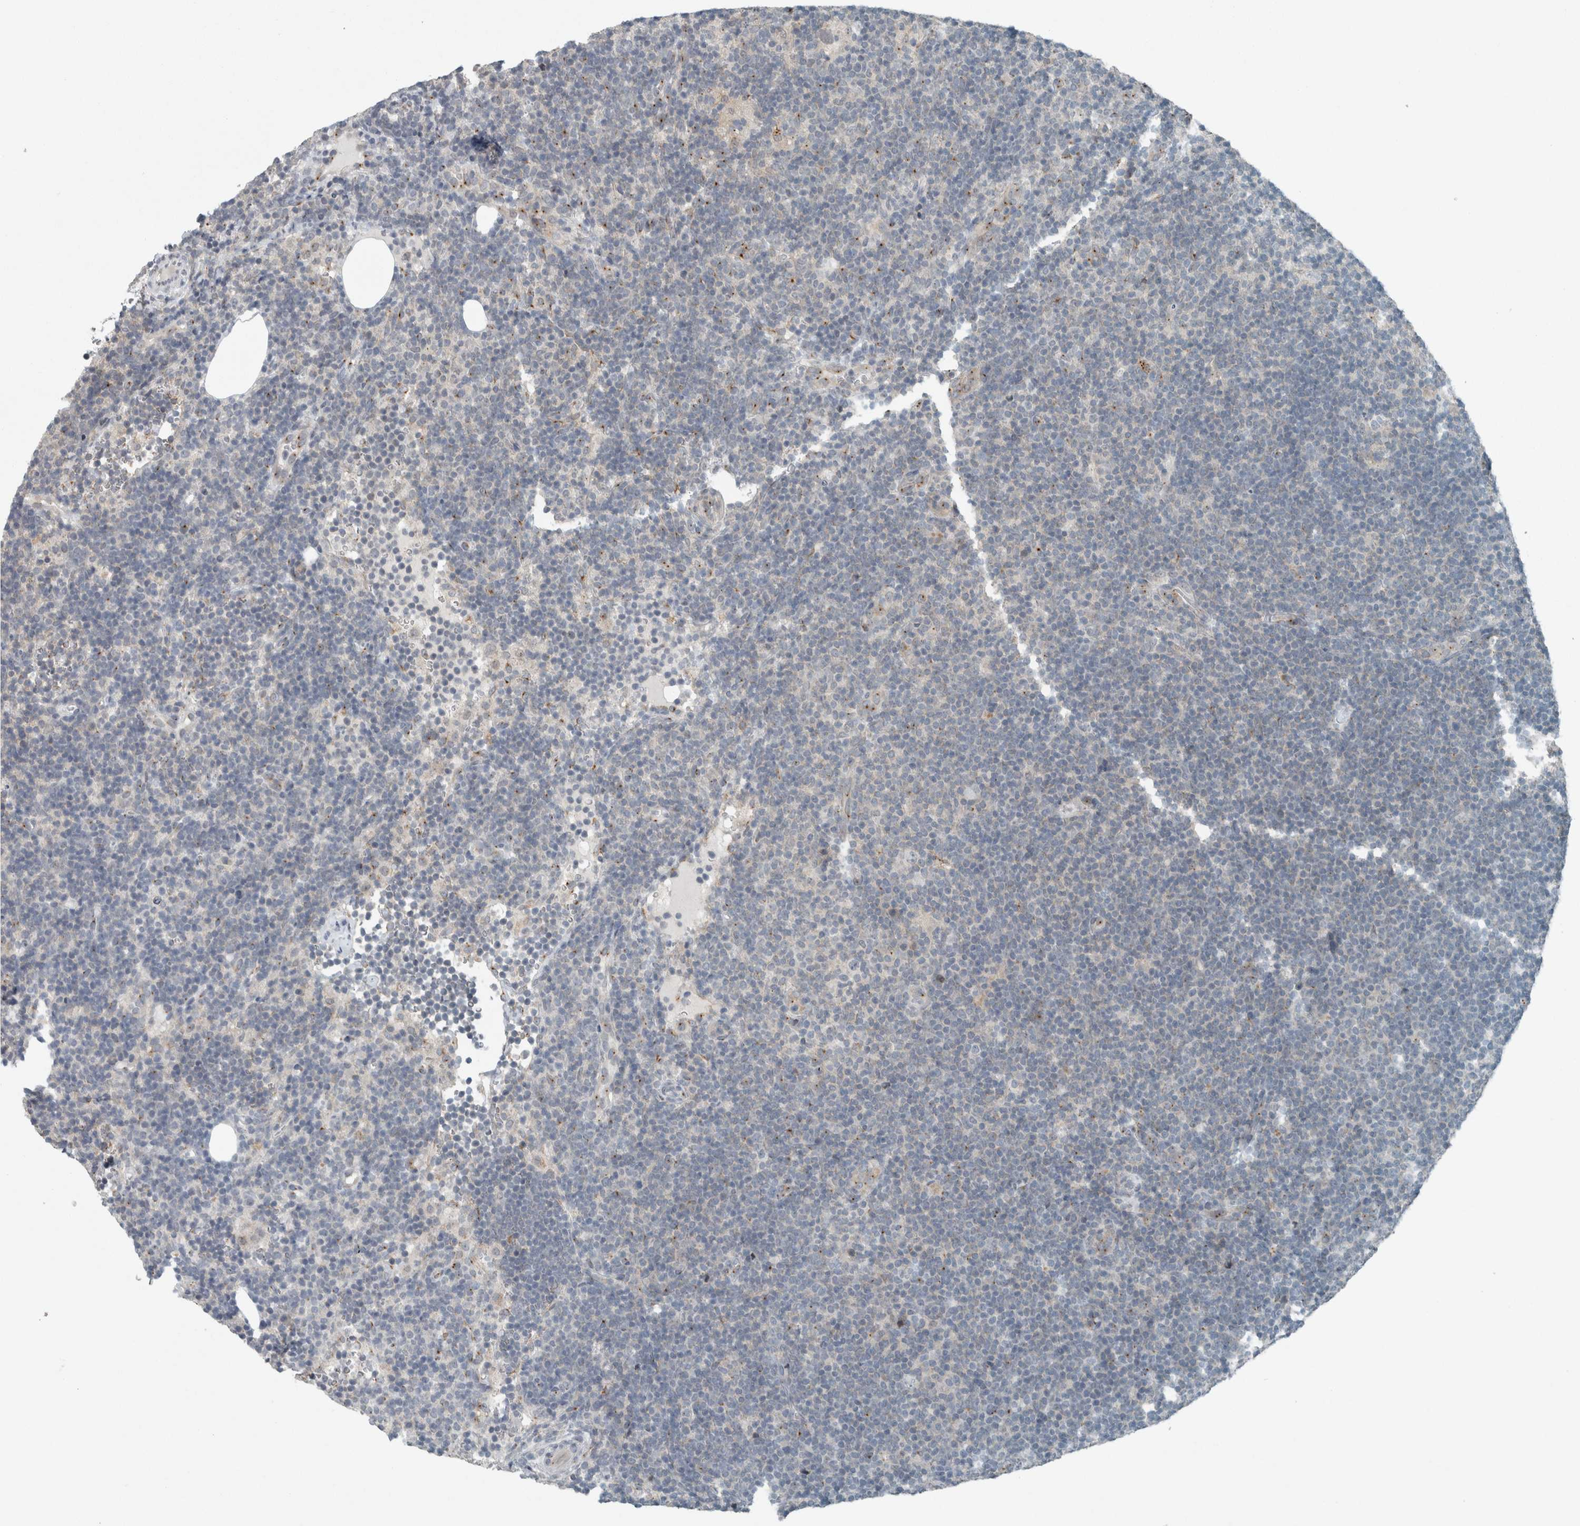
{"staining": {"intensity": "negative", "quantity": "none", "location": "none"}, "tissue": "lymphoma", "cell_type": "Tumor cells", "image_type": "cancer", "snomed": [{"axis": "morphology", "description": "Hodgkin's disease, NOS"}, {"axis": "topography", "description": "Lymph node"}], "caption": "IHC of Hodgkin's disease reveals no expression in tumor cells. The staining was performed using DAB (3,3'-diaminobenzidine) to visualize the protein expression in brown, while the nuclei were stained in blue with hematoxylin (Magnification: 20x).", "gene": "KIF1C", "patient": {"sex": "female", "age": 57}}